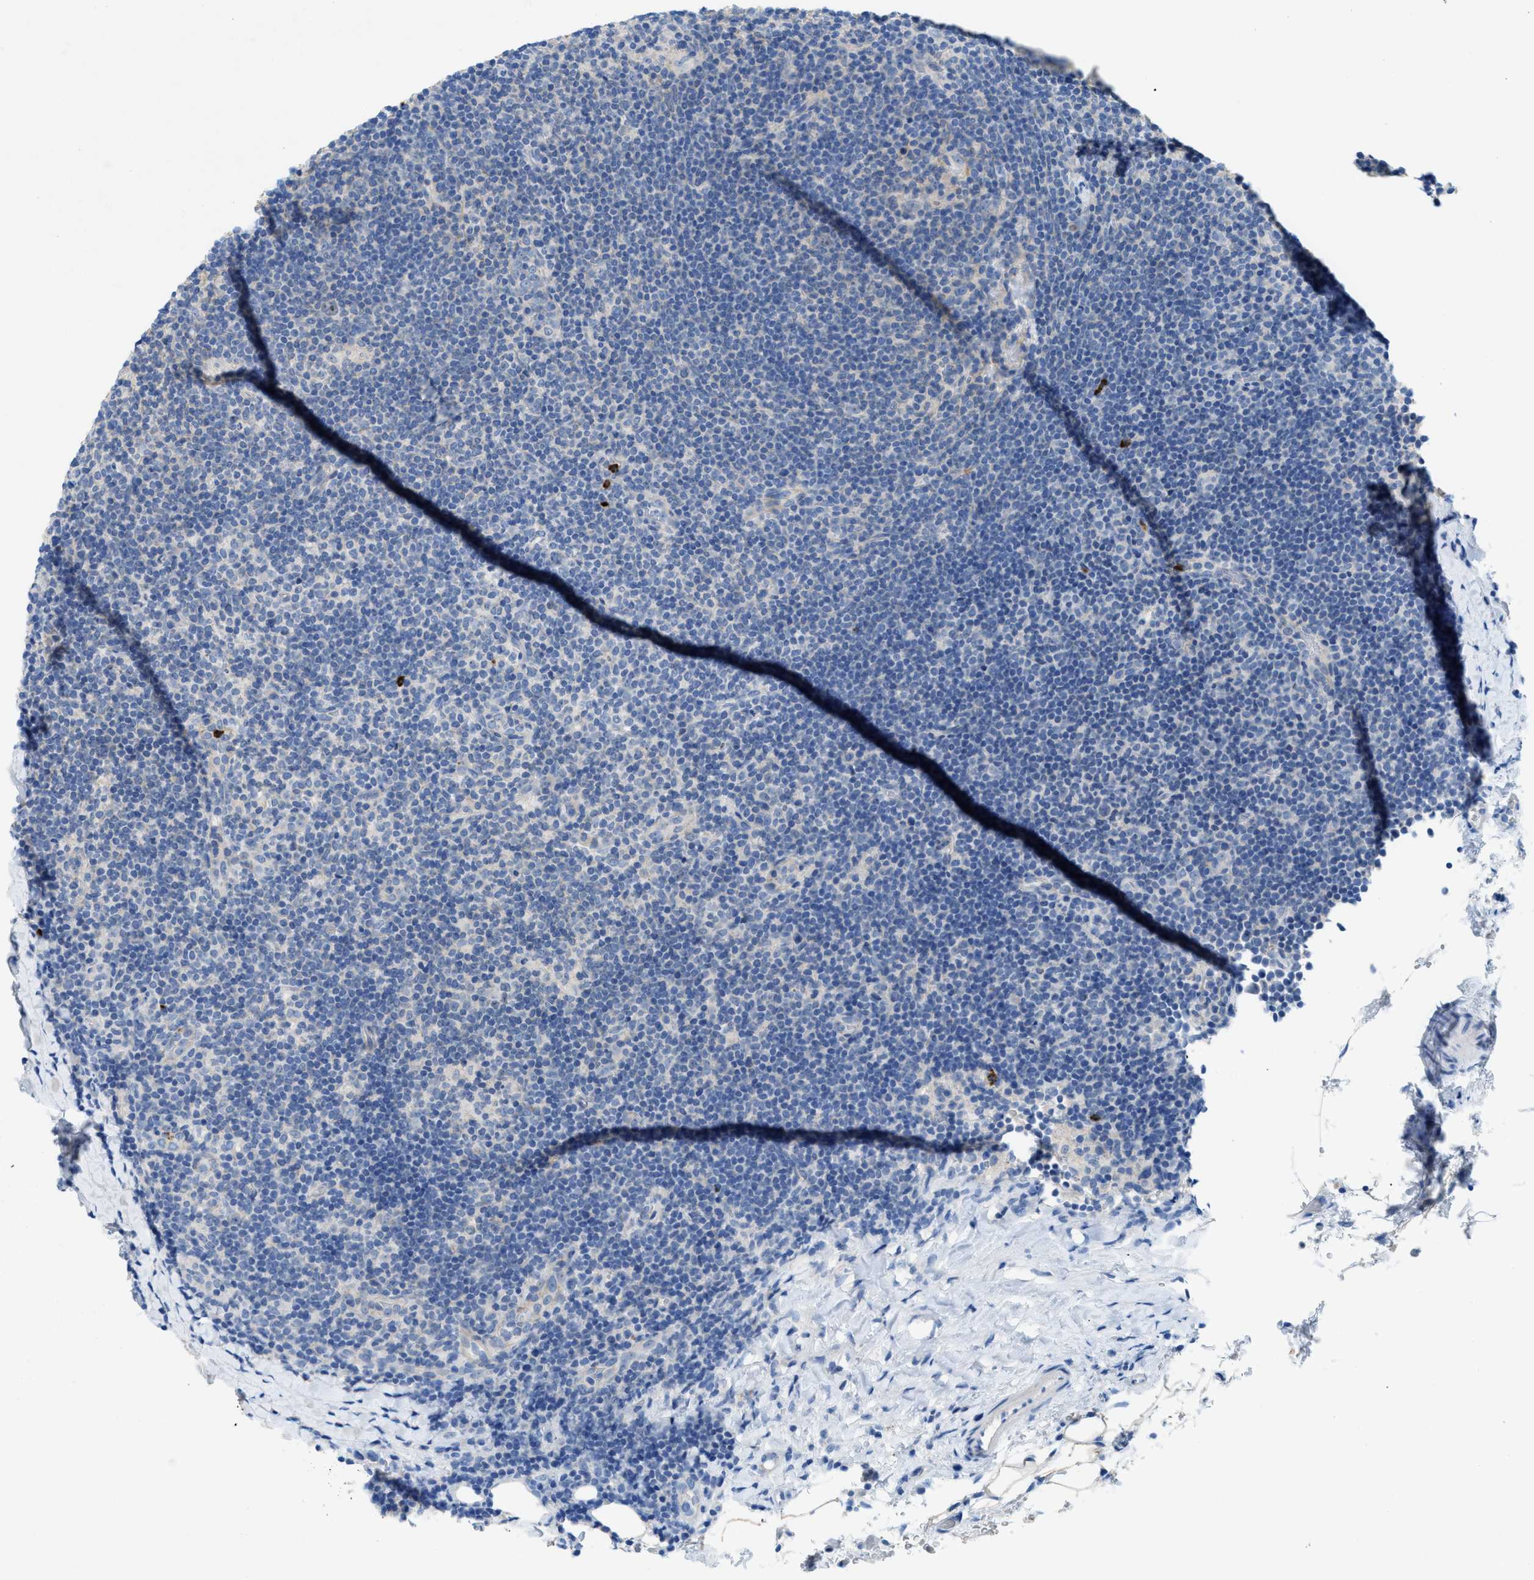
{"staining": {"intensity": "moderate", "quantity": "<25%", "location": "nuclear"}, "tissue": "lymphoma", "cell_type": "Tumor cells", "image_type": "cancer", "snomed": [{"axis": "morphology", "description": "Hodgkin's disease, NOS"}, {"axis": "topography", "description": "Lymph node"}], "caption": "High-magnification brightfield microscopy of Hodgkin's disease stained with DAB (brown) and counterstained with hematoxylin (blue). tumor cells exhibit moderate nuclear positivity is seen in about<25% of cells.", "gene": "CMTM1", "patient": {"sex": "female", "age": 57}}